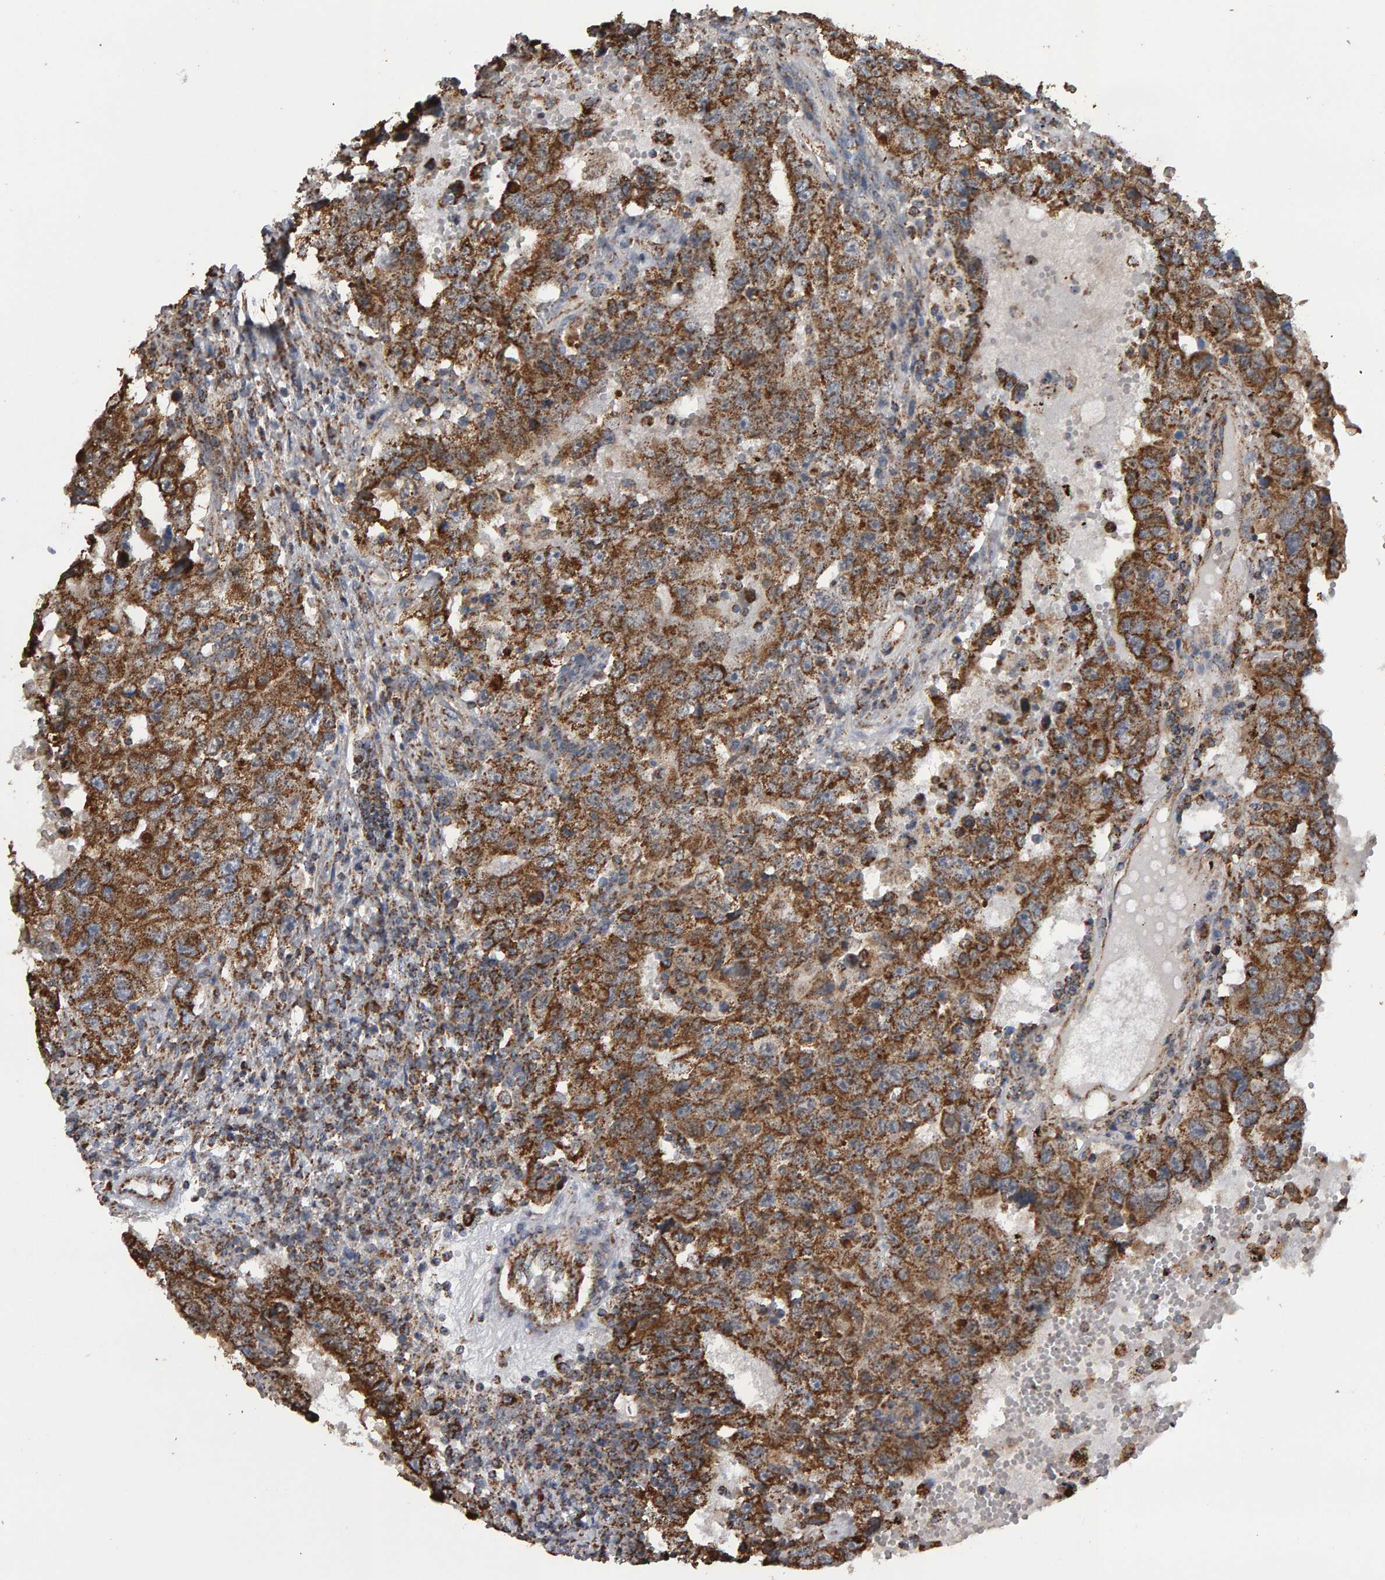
{"staining": {"intensity": "strong", "quantity": "25%-75%", "location": "cytoplasmic/membranous"}, "tissue": "testis cancer", "cell_type": "Tumor cells", "image_type": "cancer", "snomed": [{"axis": "morphology", "description": "Carcinoma, Embryonal, NOS"}, {"axis": "topography", "description": "Testis"}], "caption": "A high amount of strong cytoplasmic/membranous expression is appreciated in about 25%-75% of tumor cells in testis cancer (embryonal carcinoma) tissue.", "gene": "TOM1L1", "patient": {"sex": "male", "age": 26}}